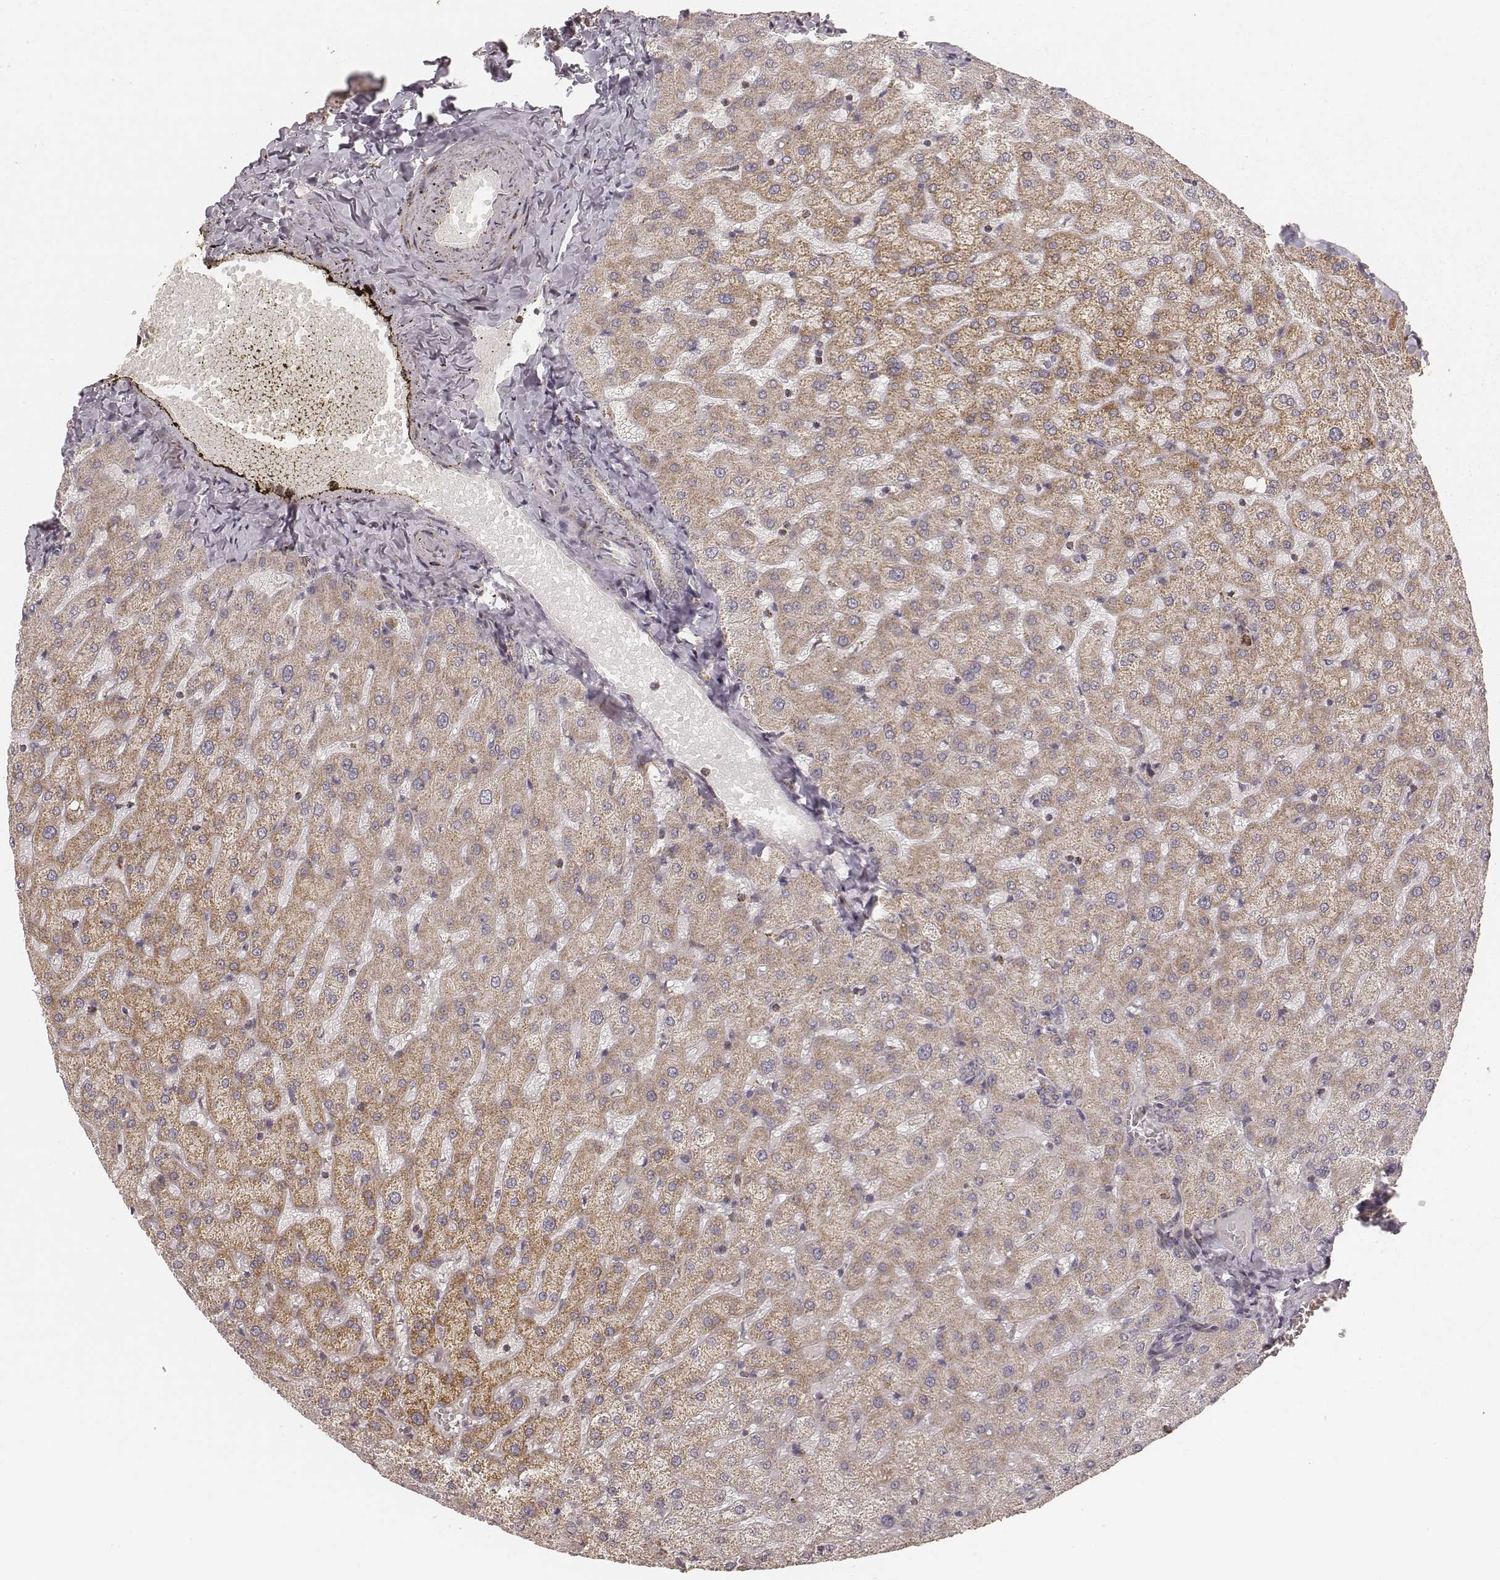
{"staining": {"intensity": "weak", "quantity": "<25%", "location": "cytoplasmic/membranous"}, "tissue": "liver", "cell_type": "Hepatocytes", "image_type": "normal", "snomed": [{"axis": "morphology", "description": "Normal tissue, NOS"}, {"axis": "topography", "description": "Liver"}], "caption": "An immunohistochemistry (IHC) photomicrograph of unremarkable liver is shown. There is no staining in hepatocytes of liver.", "gene": "CS", "patient": {"sex": "female", "age": 50}}